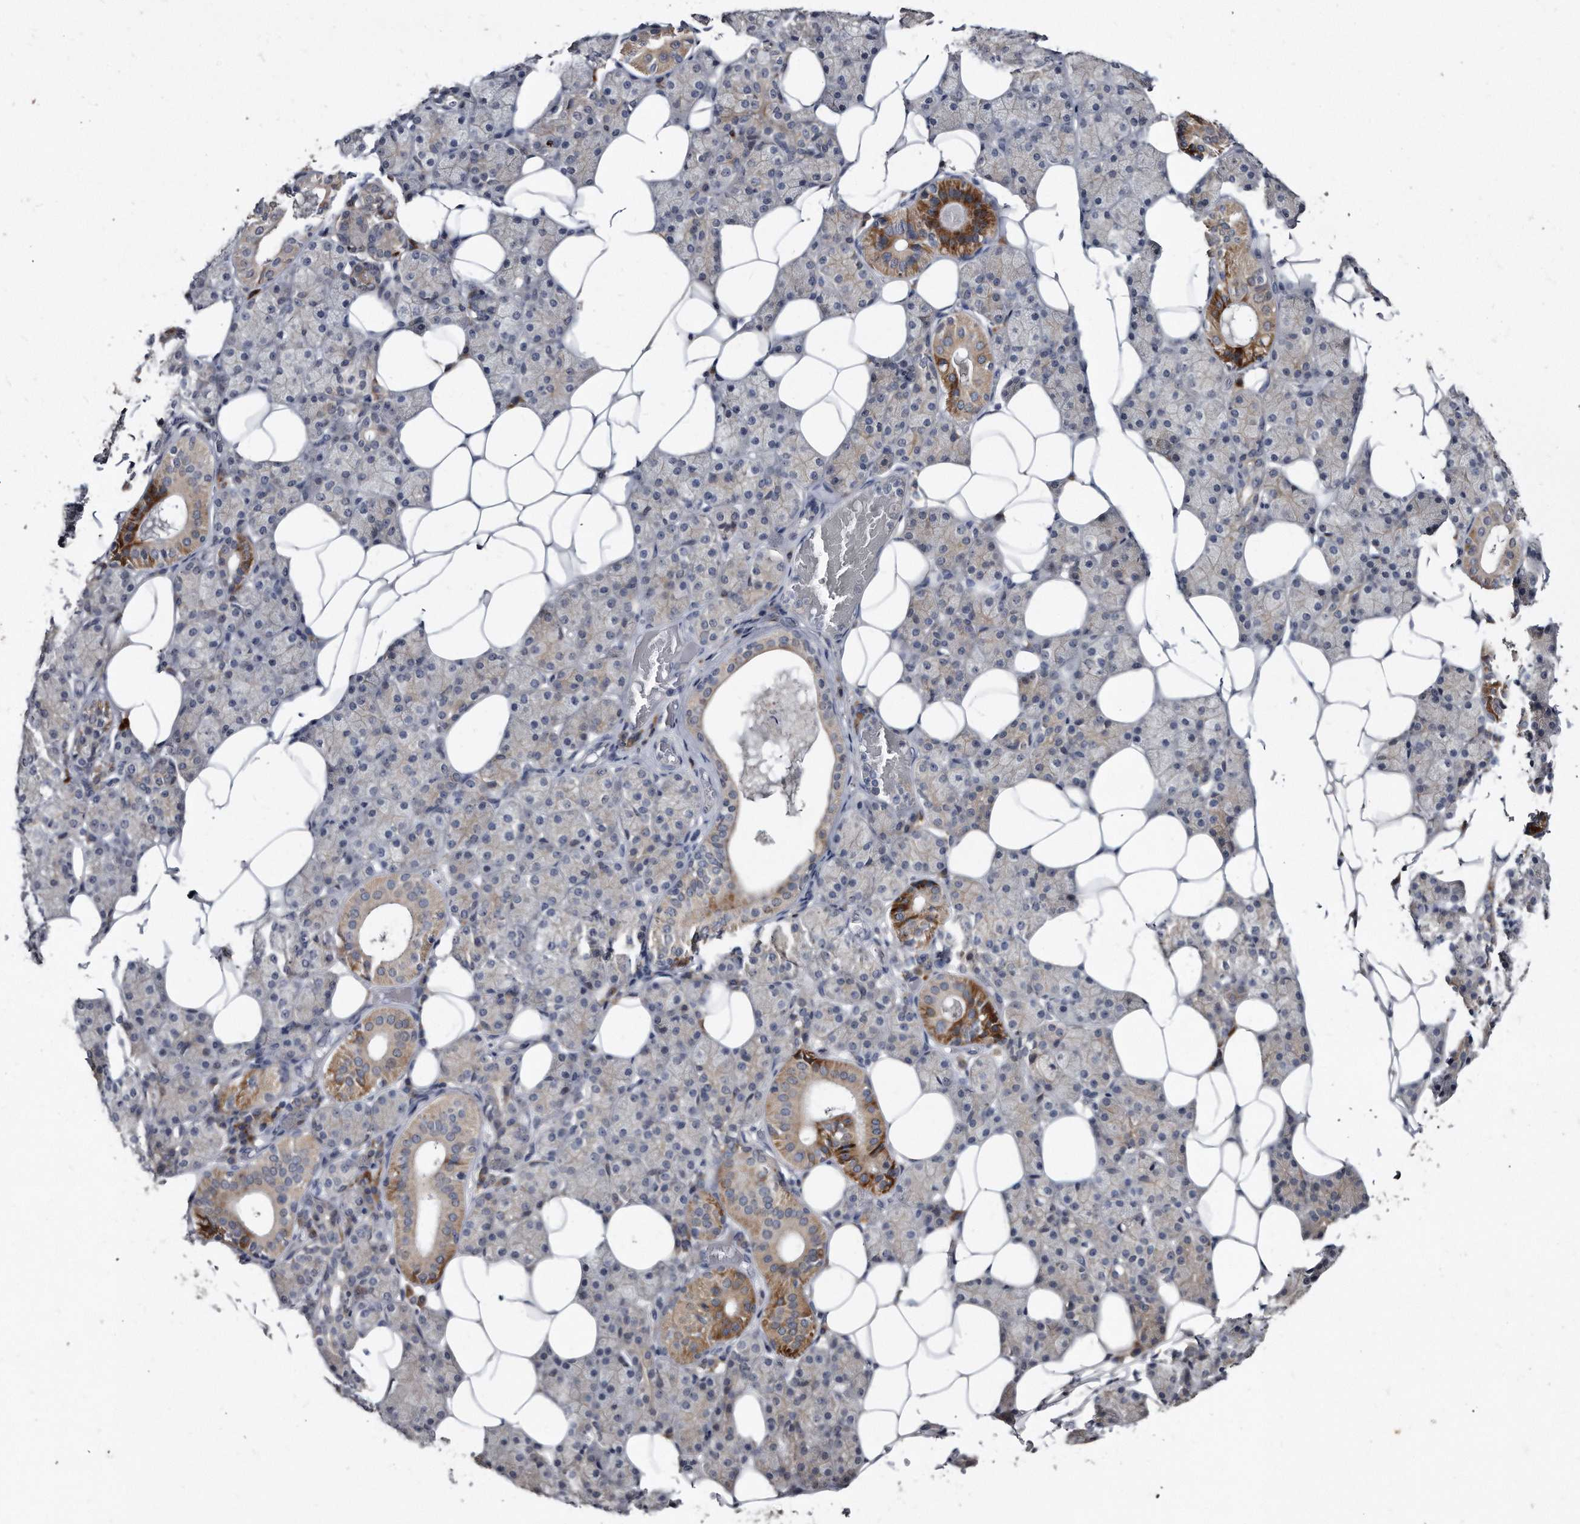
{"staining": {"intensity": "moderate", "quantity": "<25%", "location": "cytoplasmic/membranous"}, "tissue": "salivary gland", "cell_type": "Glandular cells", "image_type": "normal", "snomed": [{"axis": "morphology", "description": "Normal tissue, NOS"}, {"axis": "topography", "description": "Salivary gland"}], "caption": "Protein staining reveals moderate cytoplasmic/membranous expression in about <25% of glandular cells in benign salivary gland.", "gene": "KLHDC3", "patient": {"sex": "female", "age": 33}}